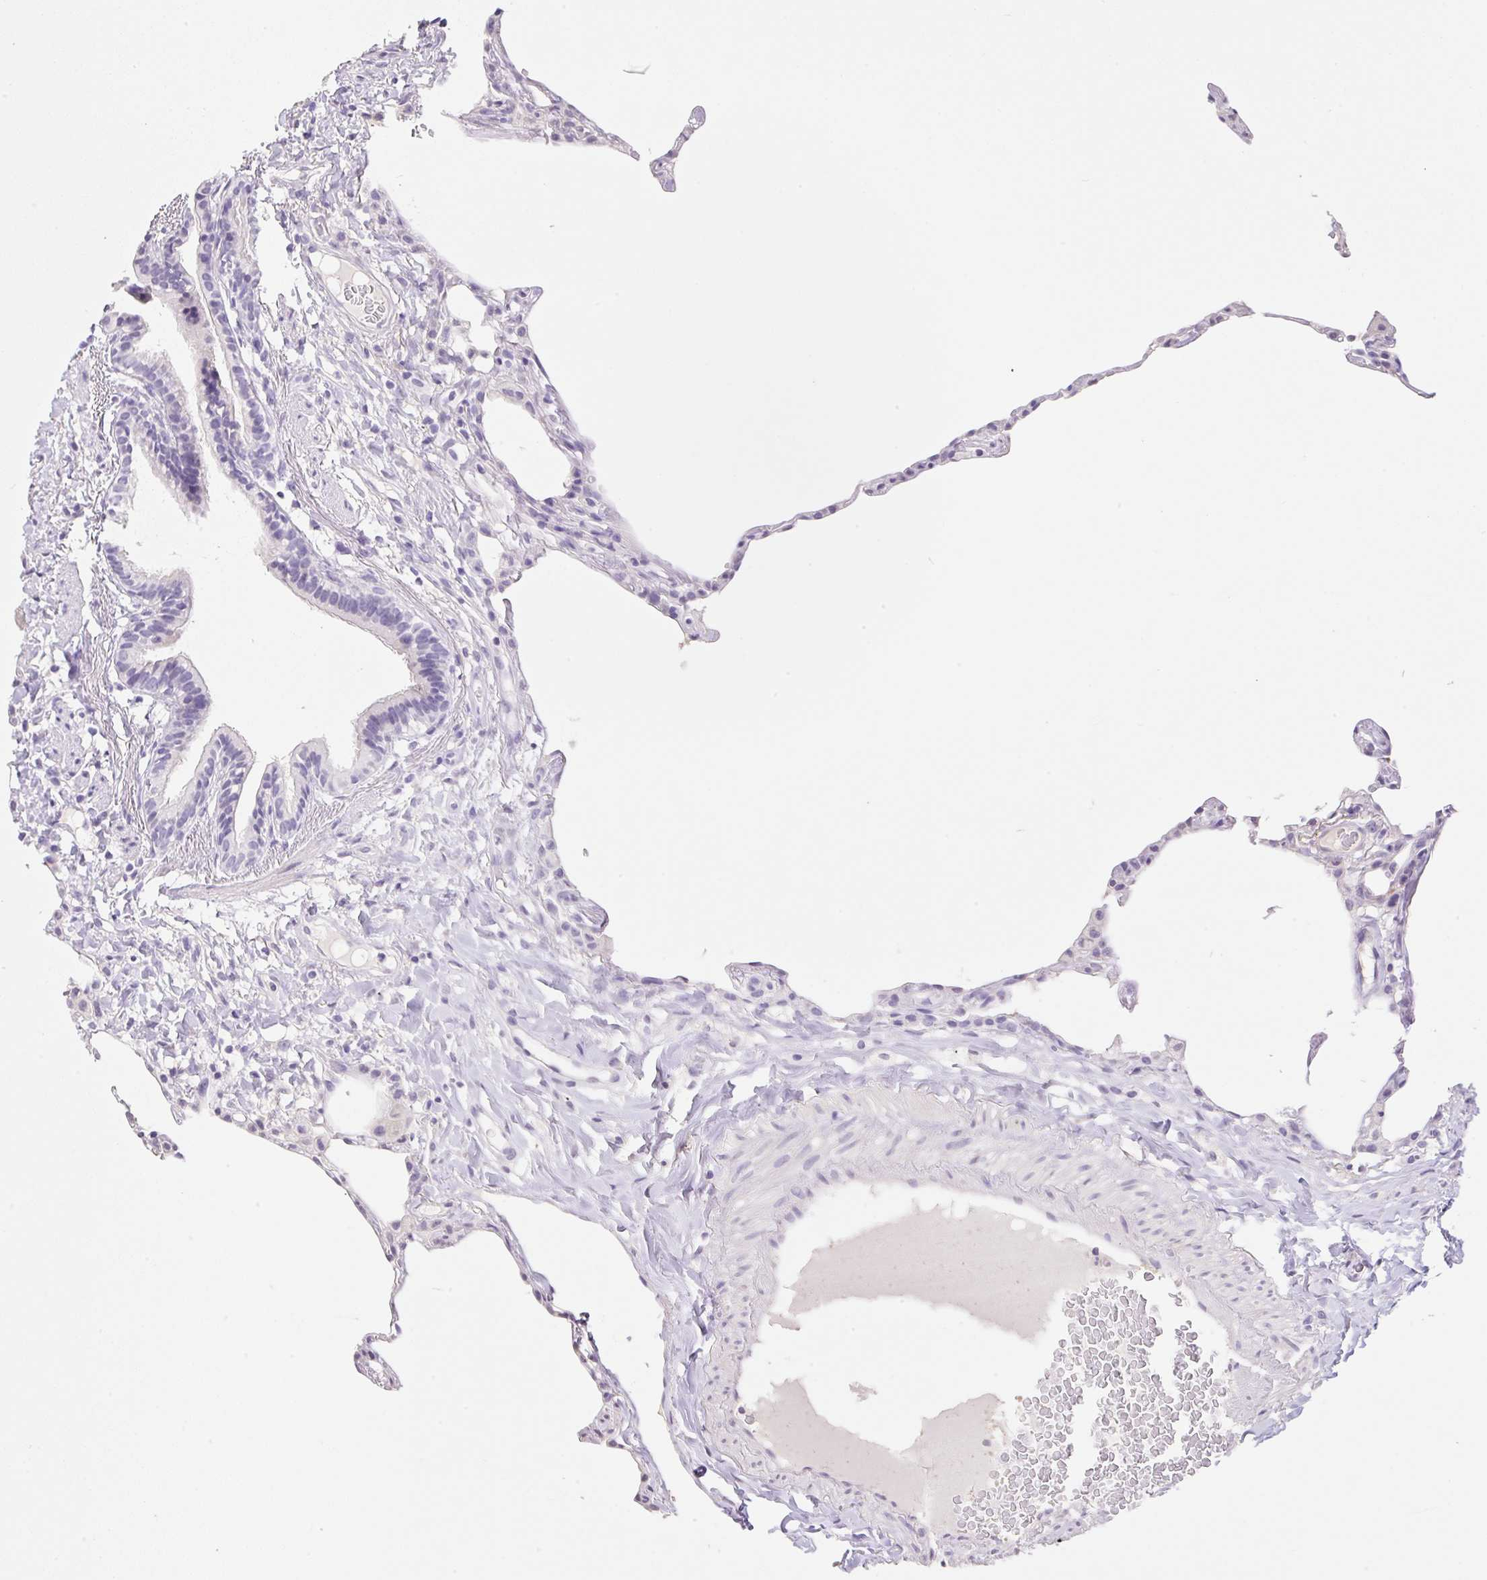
{"staining": {"intensity": "negative", "quantity": "none", "location": "none"}, "tissue": "lung", "cell_type": "Alveolar cells", "image_type": "normal", "snomed": [{"axis": "morphology", "description": "Normal tissue, NOS"}, {"axis": "topography", "description": "Lung"}], "caption": "Immunohistochemistry of benign human lung shows no staining in alveolar cells. Nuclei are stained in blue.", "gene": "HCRTR2", "patient": {"sex": "female", "age": 57}}